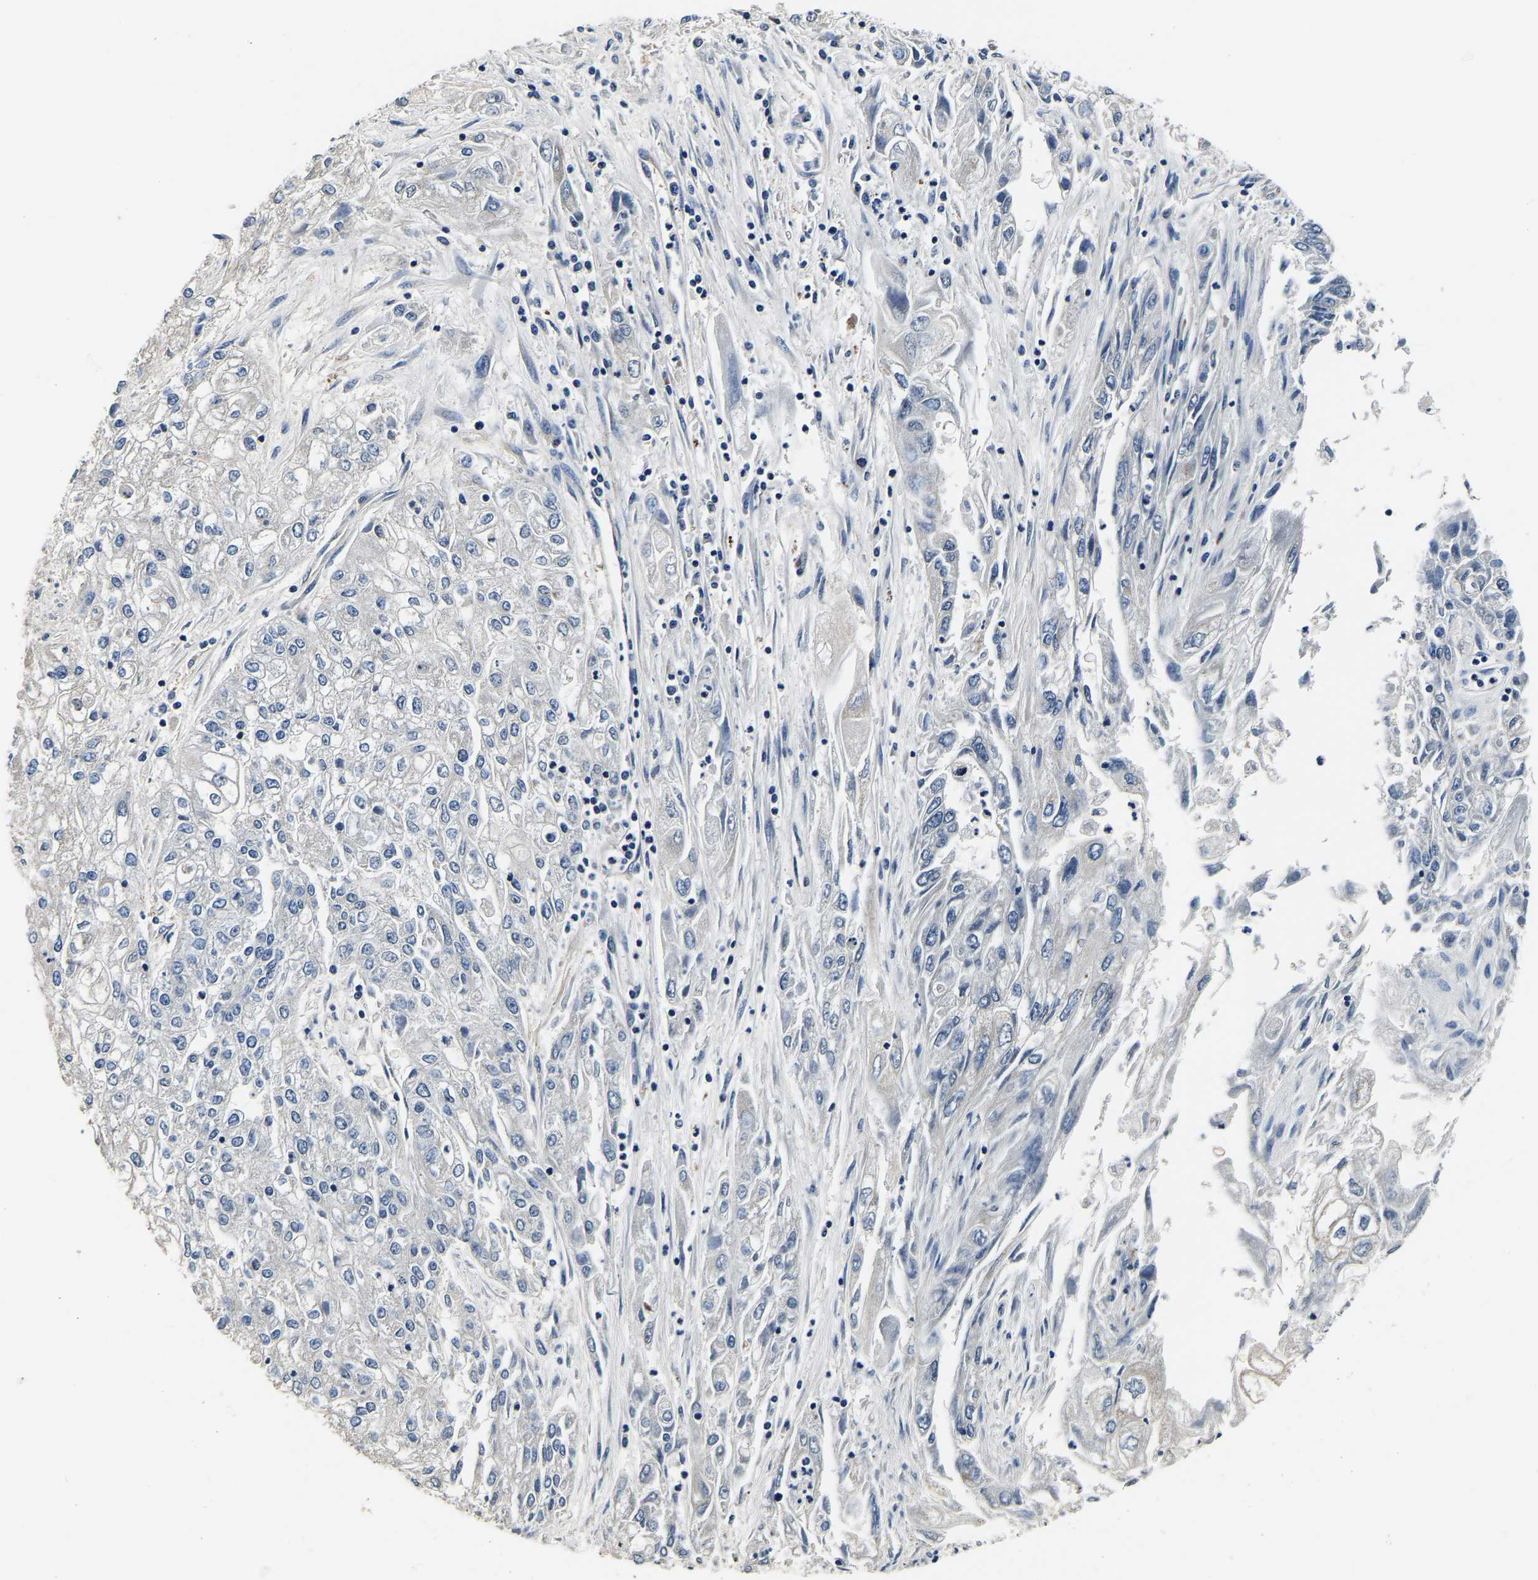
{"staining": {"intensity": "negative", "quantity": "none", "location": "none"}, "tissue": "endometrial cancer", "cell_type": "Tumor cells", "image_type": "cancer", "snomed": [{"axis": "morphology", "description": "Adenocarcinoma, NOS"}, {"axis": "topography", "description": "Endometrium"}], "caption": "There is no significant staining in tumor cells of endometrial cancer (adenocarcinoma). (DAB immunohistochemistry, high magnification).", "gene": "SH3GLB1", "patient": {"sex": "female", "age": 49}}